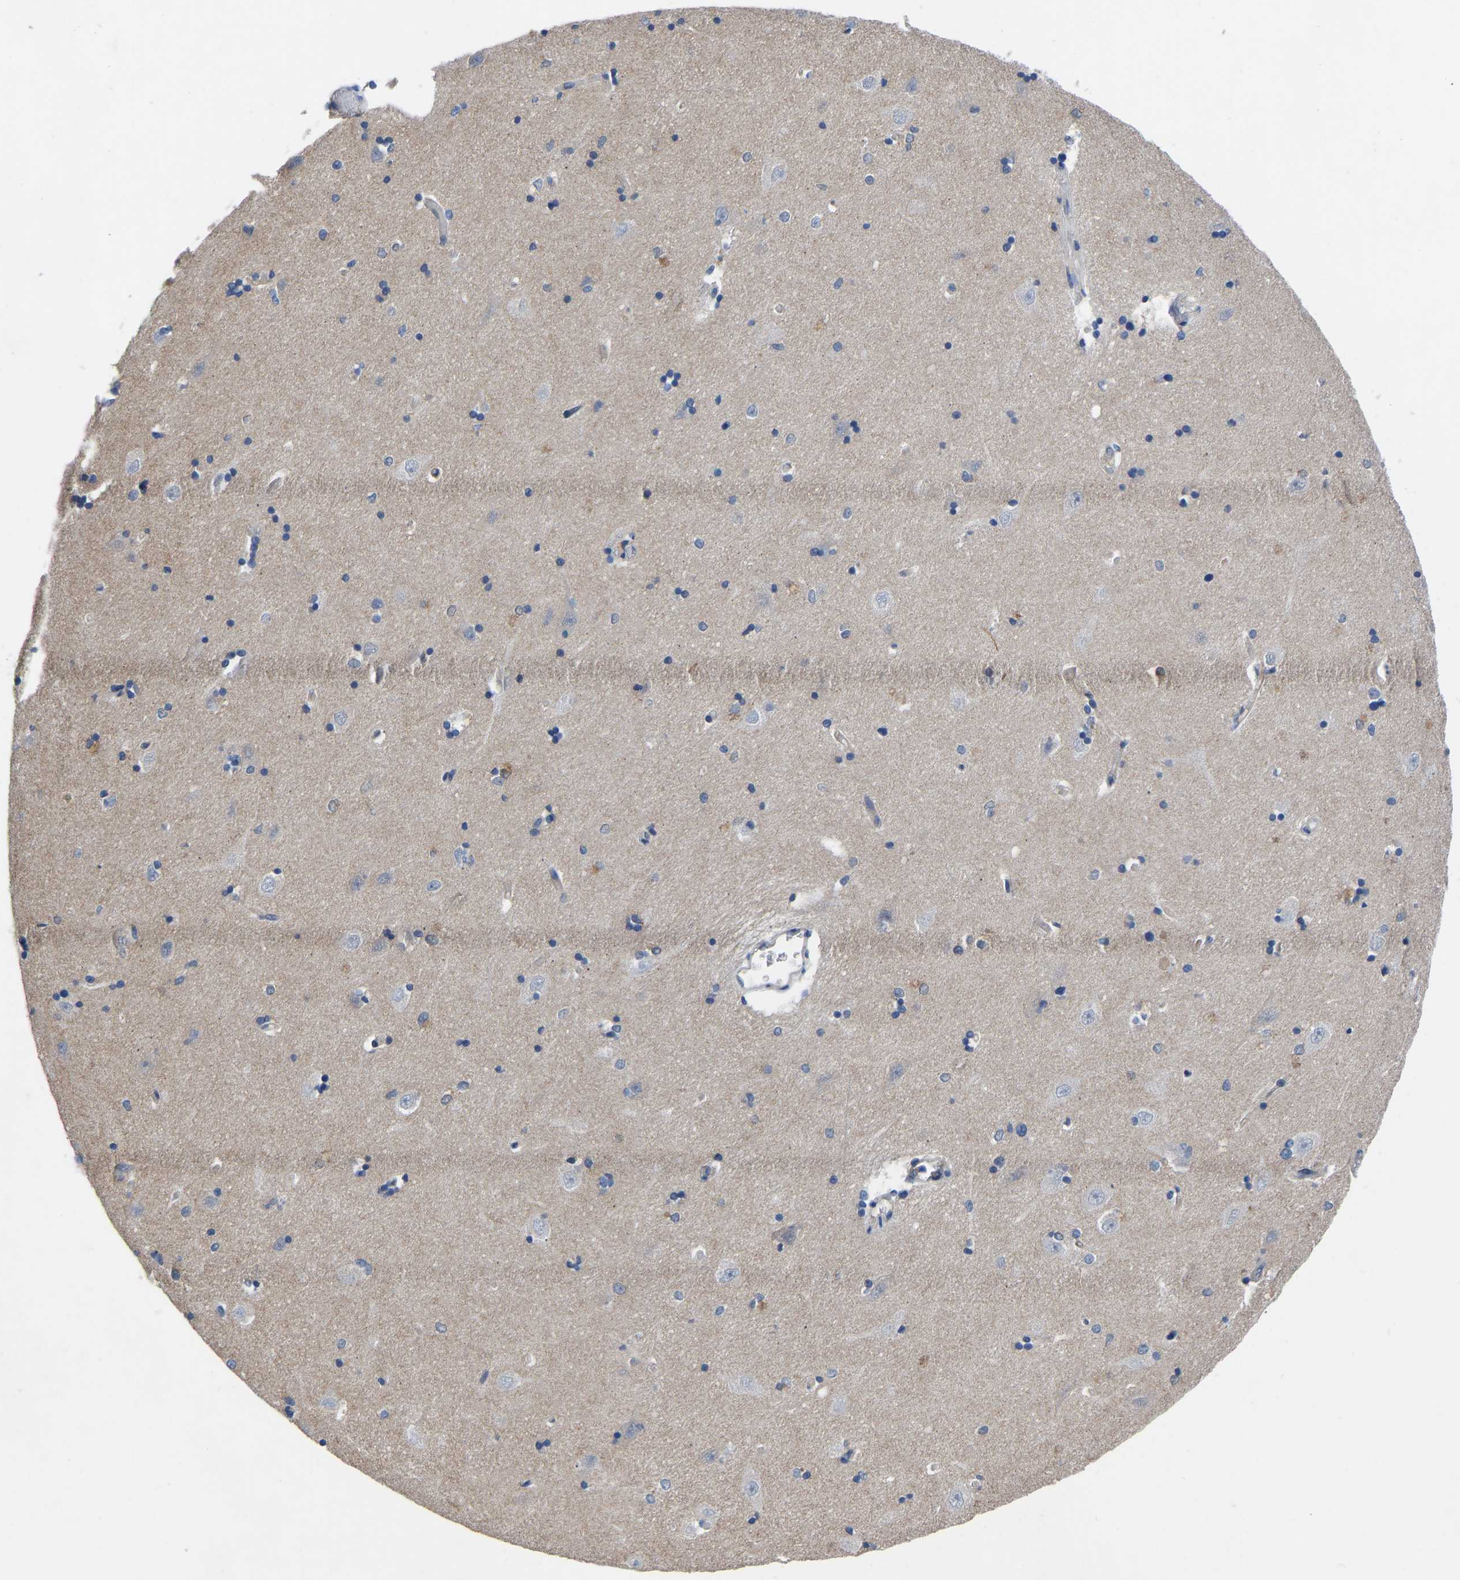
{"staining": {"intensity": "moderate", "quantity": "<25%", "location": "cytoplasmic/membranous"}, "tissue": "hippocampus", "cell_type": "Glial cells", "image_type": "normal", "snomed": [{"axis": "morphology", "description": "Normal tissue, NOS"}, {"axis": "topography", "description": "Hippocampus"}], "caption": "Protein expression analysis of unremarkable hippocampus reveals moderate cytoplasmic/membranous expression in about <25% of glial cells. The staining is performed using DAB brown chromogen to label protein expression. The nuclei are counter-stained blue using hematoxylin.", "gene": "RBP1", "patient": {"sex": "male", "age": 45}}